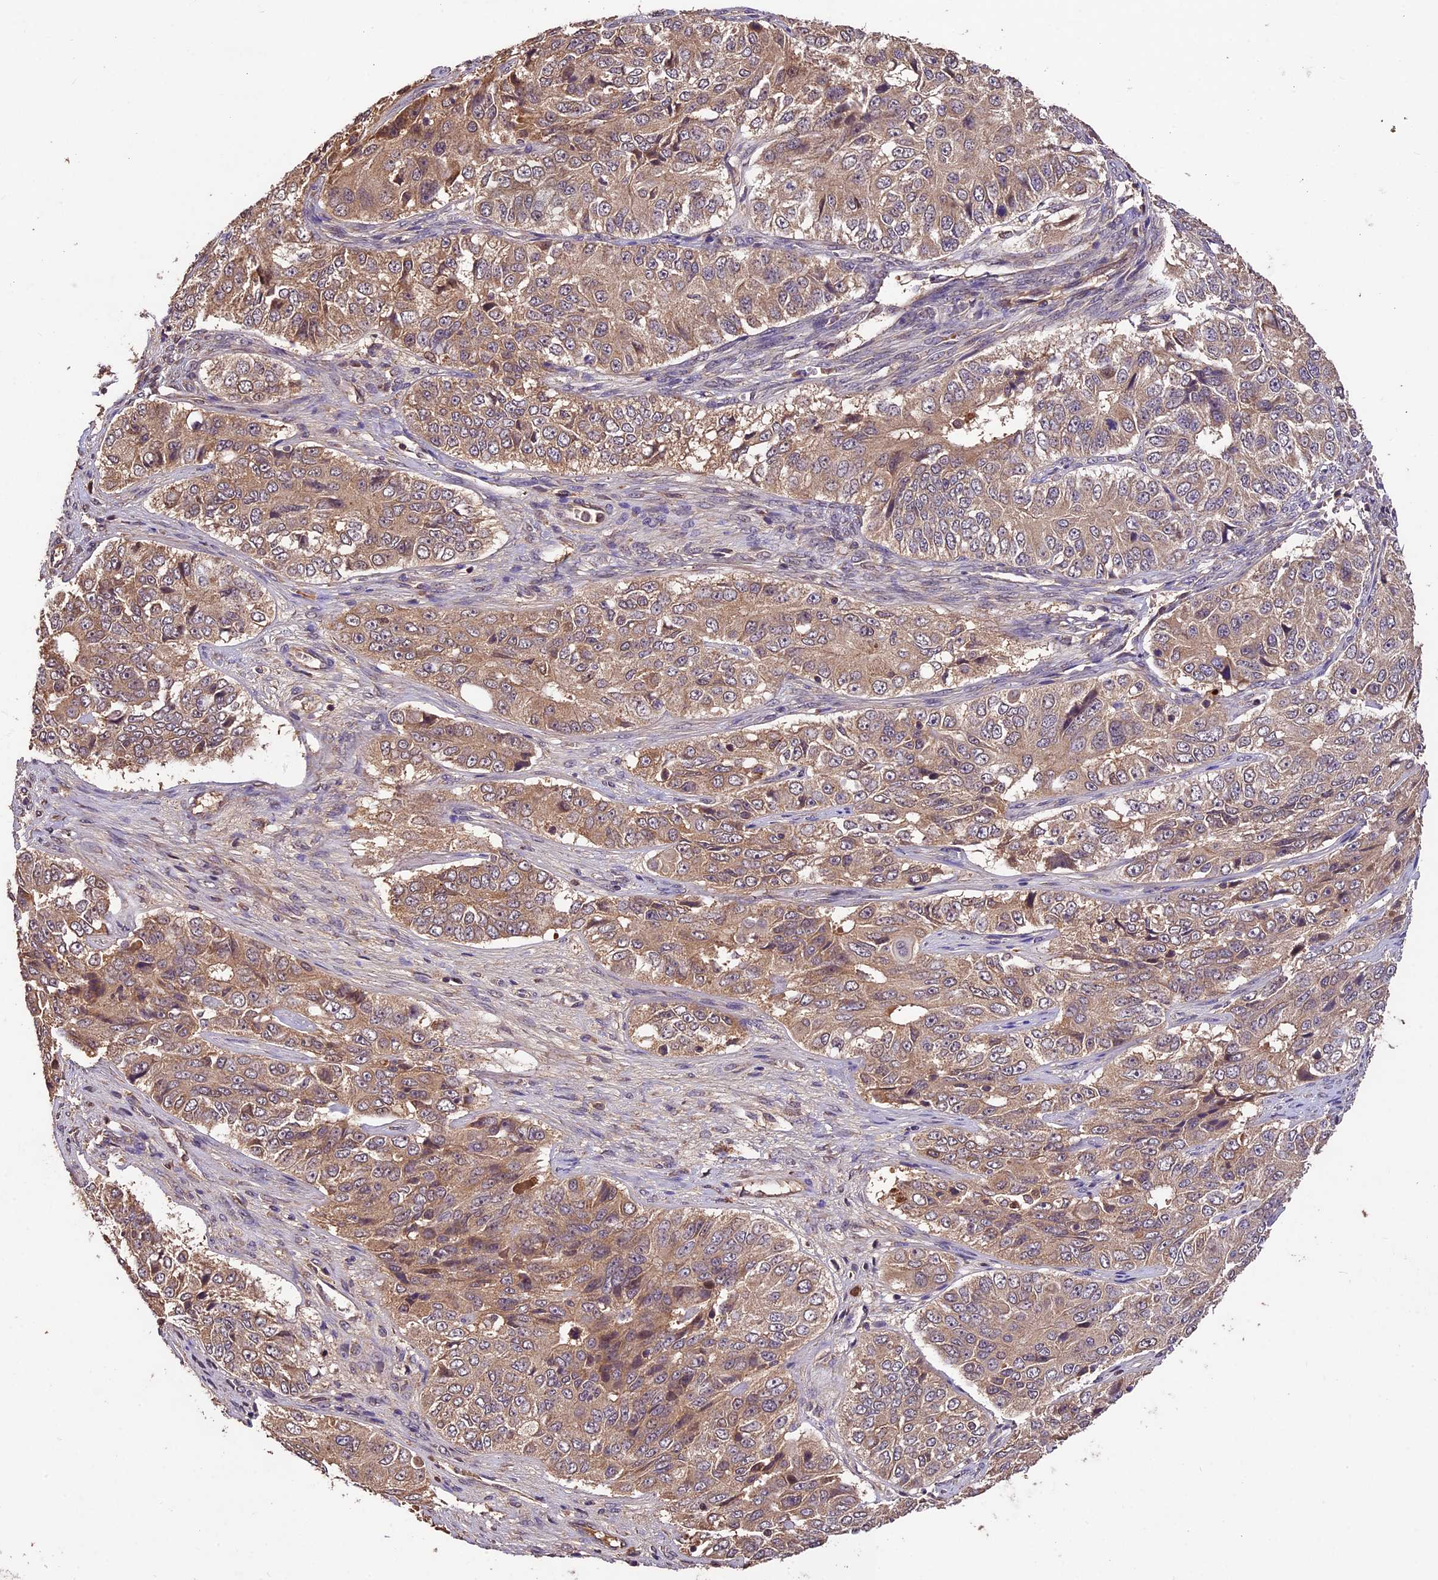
{"staining": {"intensity": "weak", "quantity": ">75%", "location": "cytoplasmic/membranous"}, "tissue": "ovarian cancer", "cell_type": "Tumor cells", "image_type": "cancer", "snomed": [{"axis": "morphology", "description": "Carcinoma, endometroid"}, {"axis": "topography", "description": "Ovary"}], "caption": "A brown stain labels weak cytoplasmic/membranous positivity of a protein in human ovarian cancer tumor cells. Nuclei are stained in blue.", "gene": "CRLF1", "patient": {"sex": "female", "age": 51}}